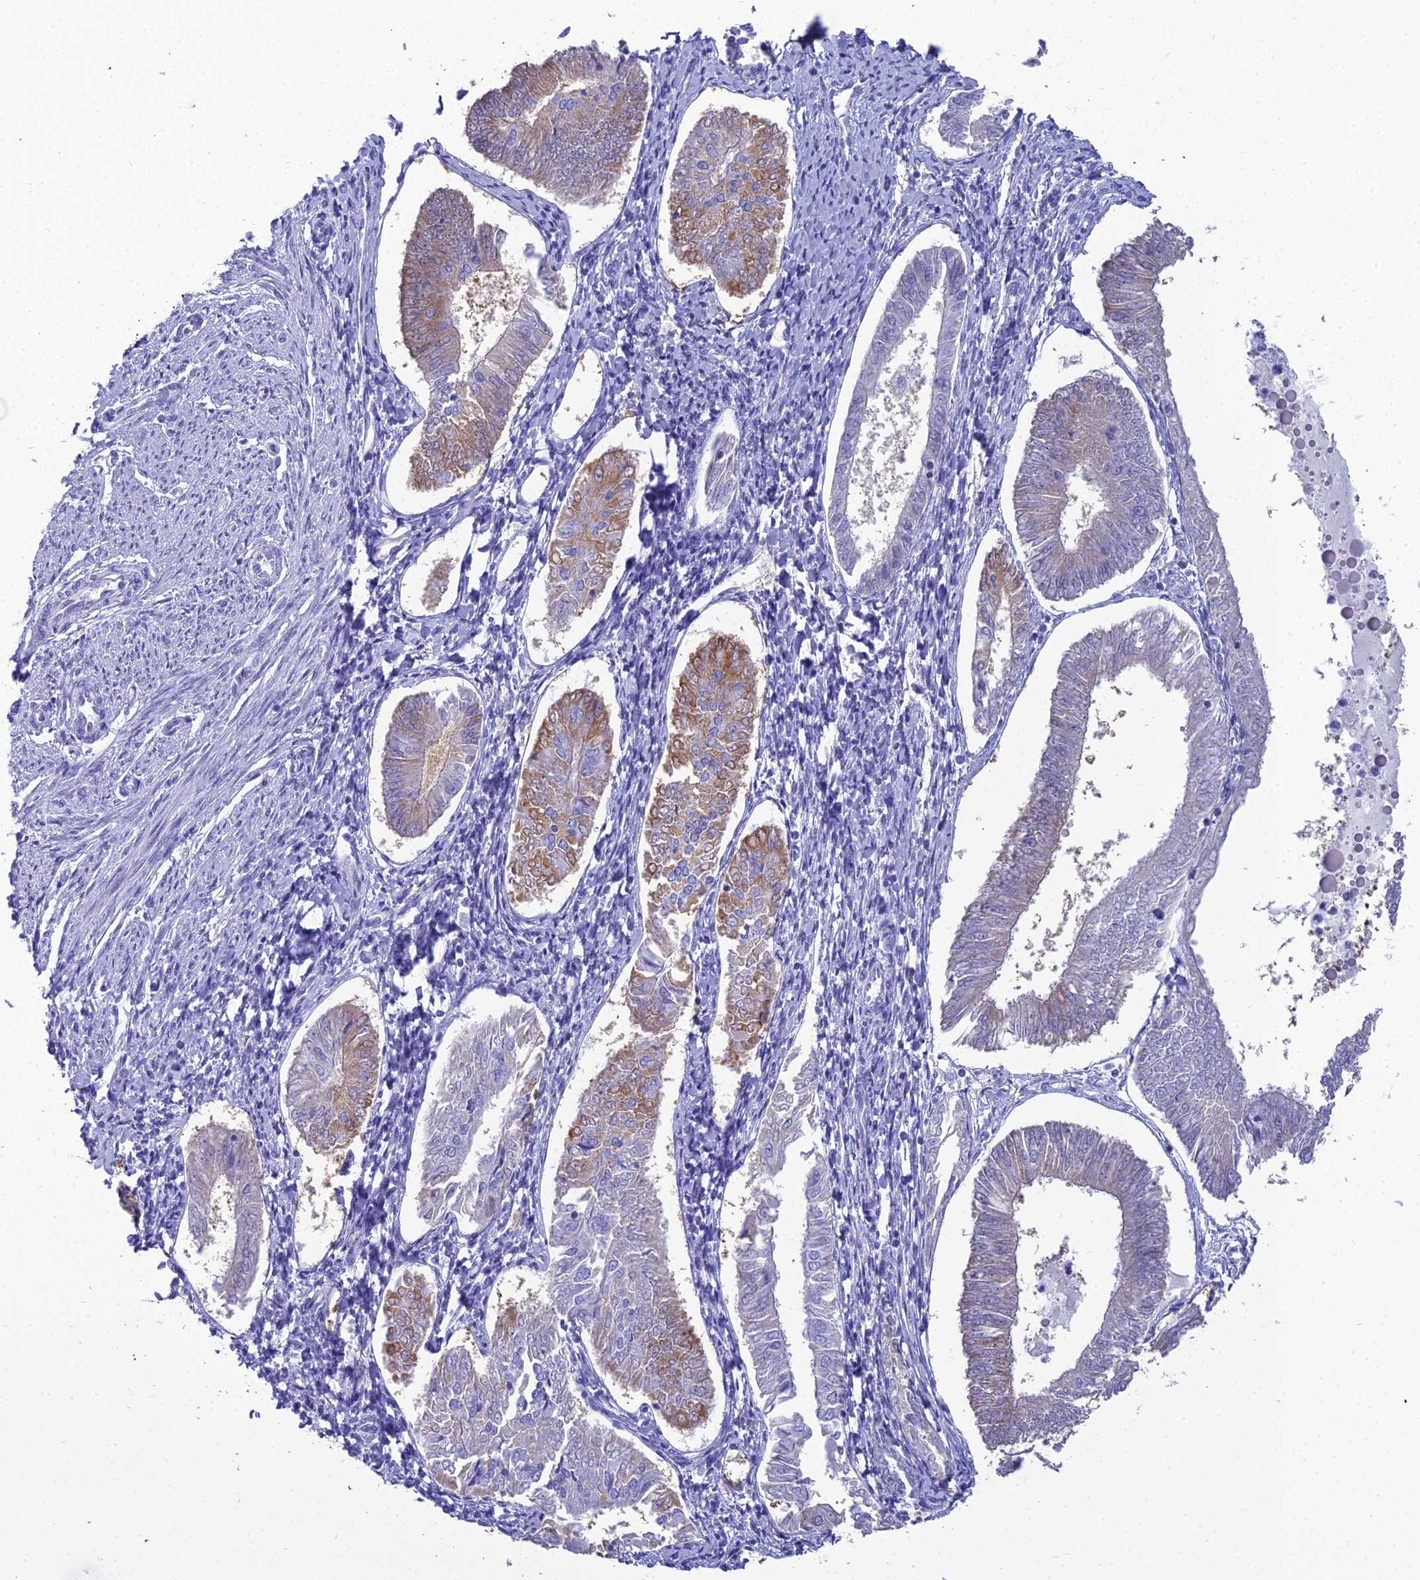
{"staining": {"intensity": "moderate", "quantity": "<25%", "location": "cytoplasmic/membranous"}, "tissue": "endometrial cancer", "cell_type": "Tumor cells", "image_type": "cancer", "snomed": [{"axis": "morphology", "description": "Adenocarcinoma, NOS"}, {"axis": "topography", "description": "Endometrium"}], "caption": "Immunohistochemical staining of human endometrial adenocarcinoma reveals low levels of moderate cytoplasmic/membranous expression in about <25% of tumor cells. The staining is performed using DAB (3,3'-diaminobenzidine) brown chromogen to label protein expression. The nuclei are counter-stained blue using hematoxylin.", "gene": "GNPNAT1", "patient": {"sex": "female", "age": 58}}